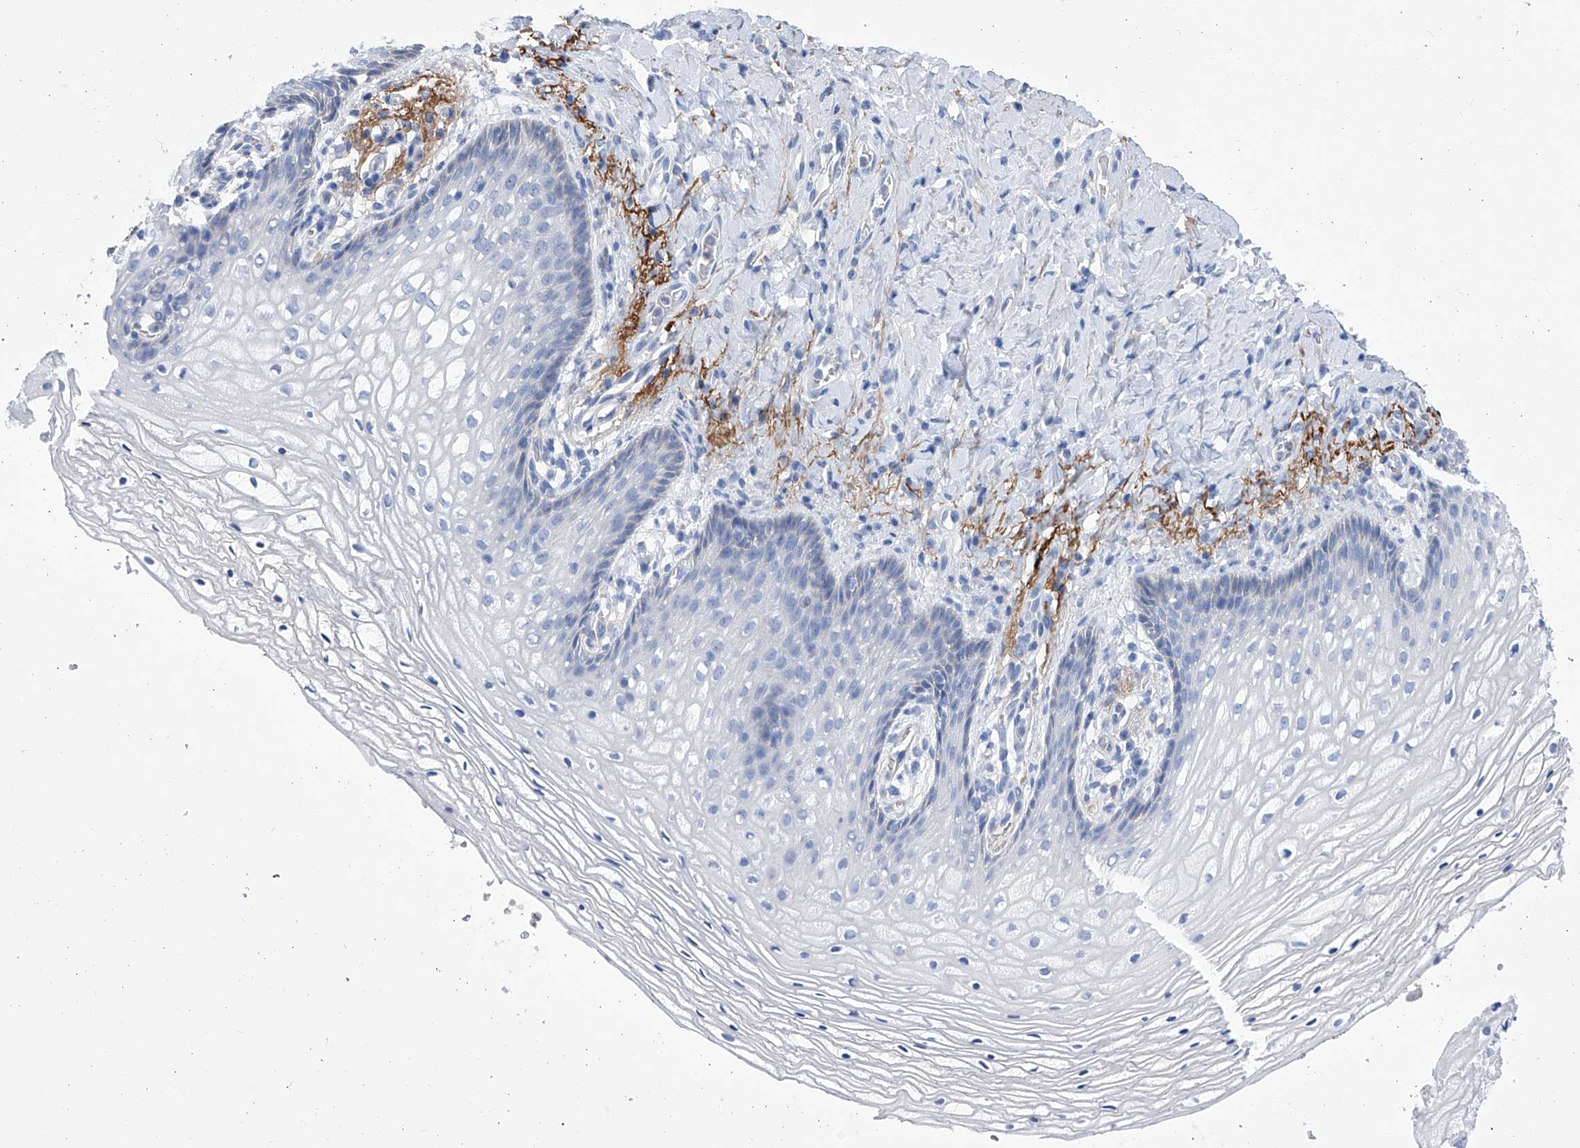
{"staining": {"intensity": "negative", "quantity": "none", "location": "none"}, "tissue": "vagina", "cell_type": "Squamous epithelial cells", "image_type": "normal", "snomed": [{"axis": "morphology", "description": "Normal tissue, NOS"}, {"axis": "topography", "description": "Vagina"}], "caption": "The immunohistochemistry (IHC) photomicrograph has no significant expression in squamous epithelial cells of vagina.", "gene": "SMS", "patient": {"sex": "female", "age": 60}}